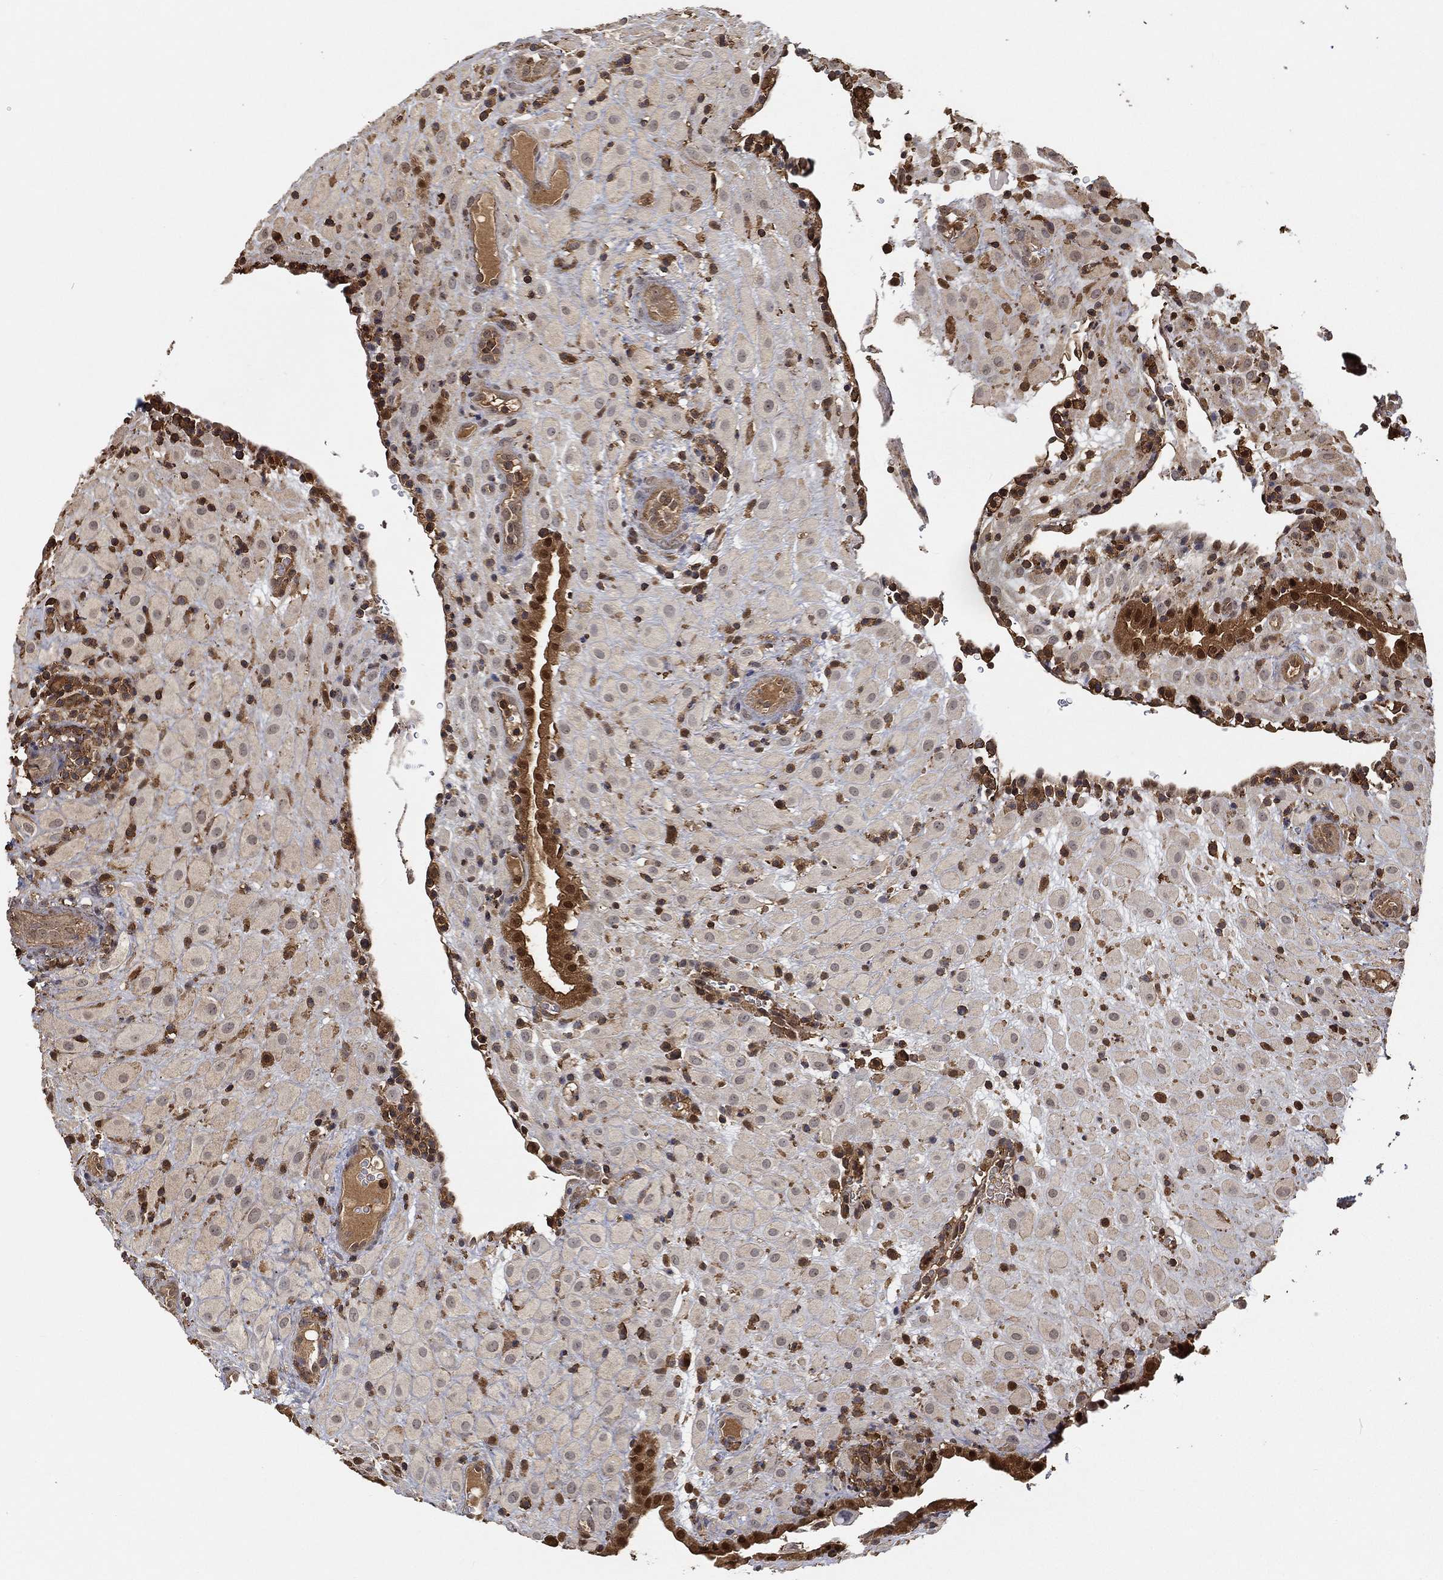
{"staining": {"intensity": "negative", "quantity": "none", "location": "none"}, "tissue": "placenta", "cell_type": "Decidual cells", "image_type": "normal", "snomed": [{"axis": "morphology", "description": "Normal tissue, NOS"}, {"axis": "topography", "description": "Placenta"}], "caption": "Immunohistochemistry image of unremarkable placenta: human placenta stained with DAB demonstrates no significant protein expression in decidual cells.", "gene": "CRYL1", "patient": {"sex": "female", "age": 19}}